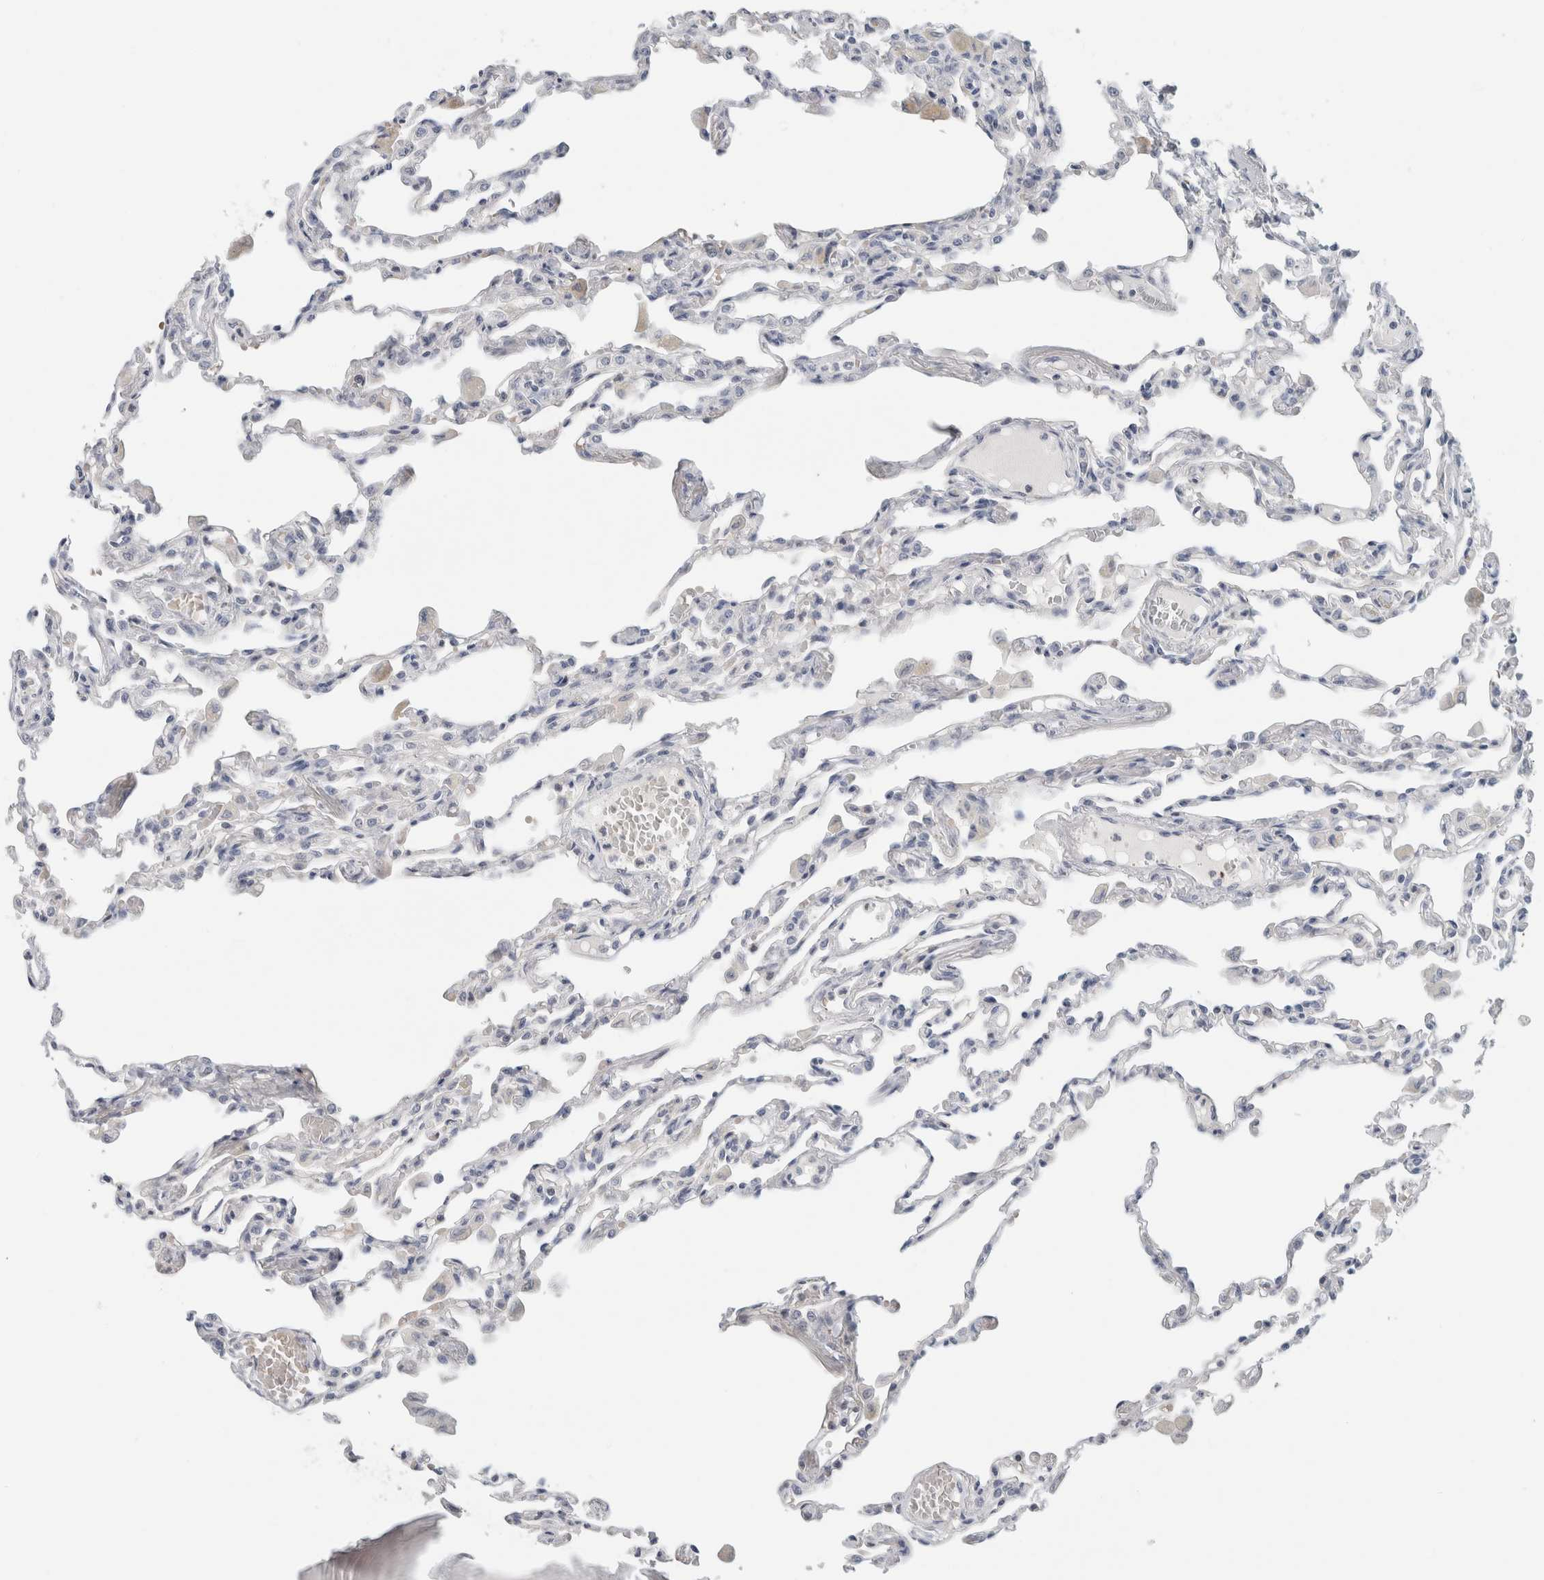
{"staining": {"intensity": "negative", "quantity": "none", "location": "none"}, "tissue": "lung", "cell_type": "Alveolar cells", "image_type": "normal", "snomed": [{"axis": "morphology", "description": "Normal tissue, NOS"}, {"axis": "topography", "description": "Bronchus"}, {"axis": "topography", "description": "Lung"}], "caption": "DAB immunohistochemical staining of benign lung displays no significant positivity in alveolar cells. Nuclei are stained in blue.", "gene": "FMR1NB", "patient": {"sex": "female", "age": 49}}